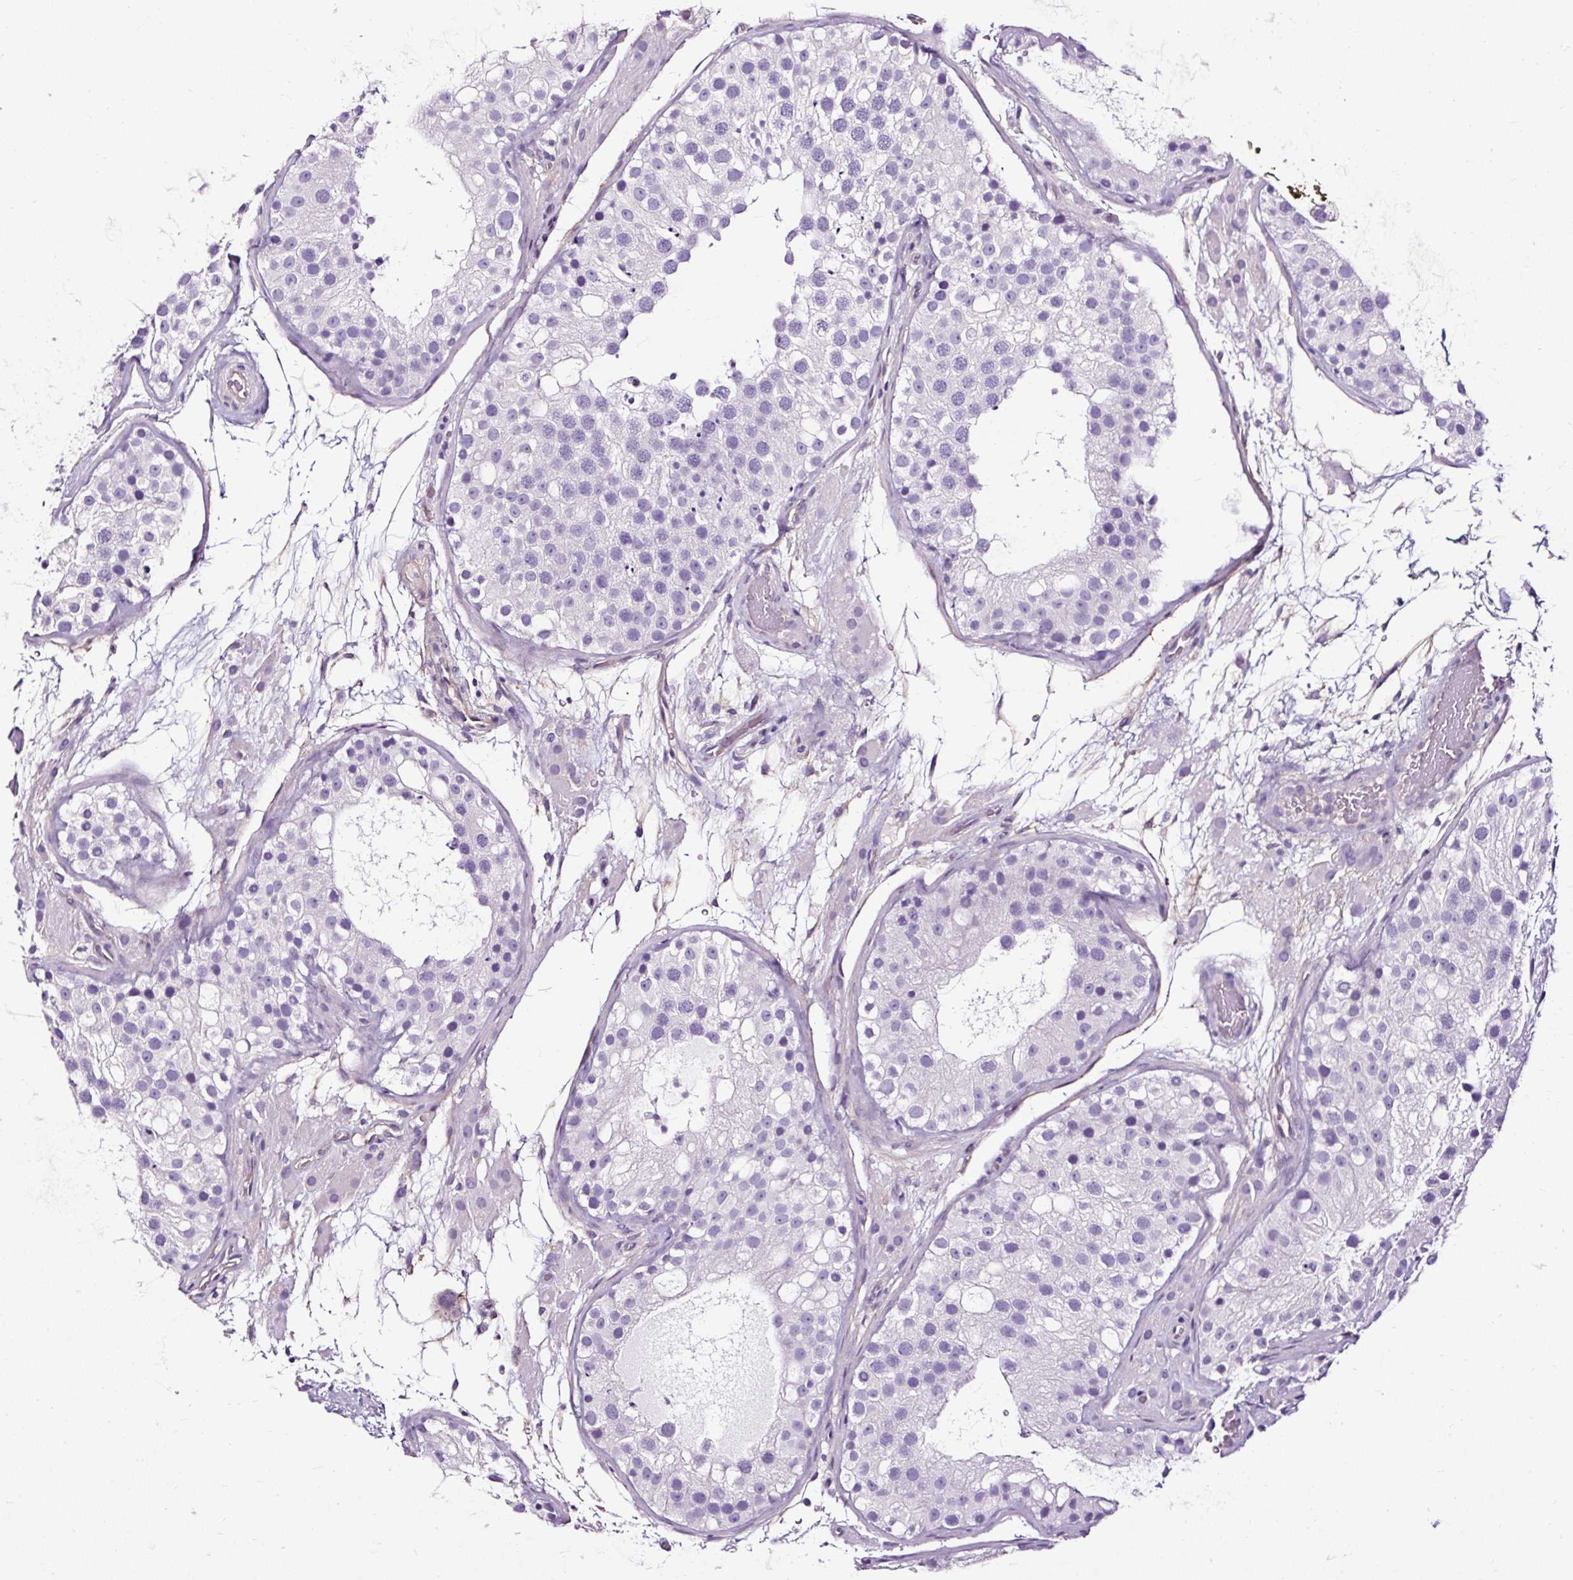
{"staining": {"intensity": "negative", "quantity": "none", "location": "none"}, "tissue": "testis", "cell_type": "Cells in seminiferous ducts", "image_type": "normal", "snomed": [{"axis": "morphology", "description": "Normal tissue, NOS"}, {"axis": "topography", "description": "Testis"}], "caption": "High power microscopy histopathology image of an immunohistochemistry (IHC) photomicrograph of unremarkable testis, revealing no significant staining in cells in seminiferous ducts.", "gene": "SLC7A8", "patient": {"sex": "male", "age": 26}}